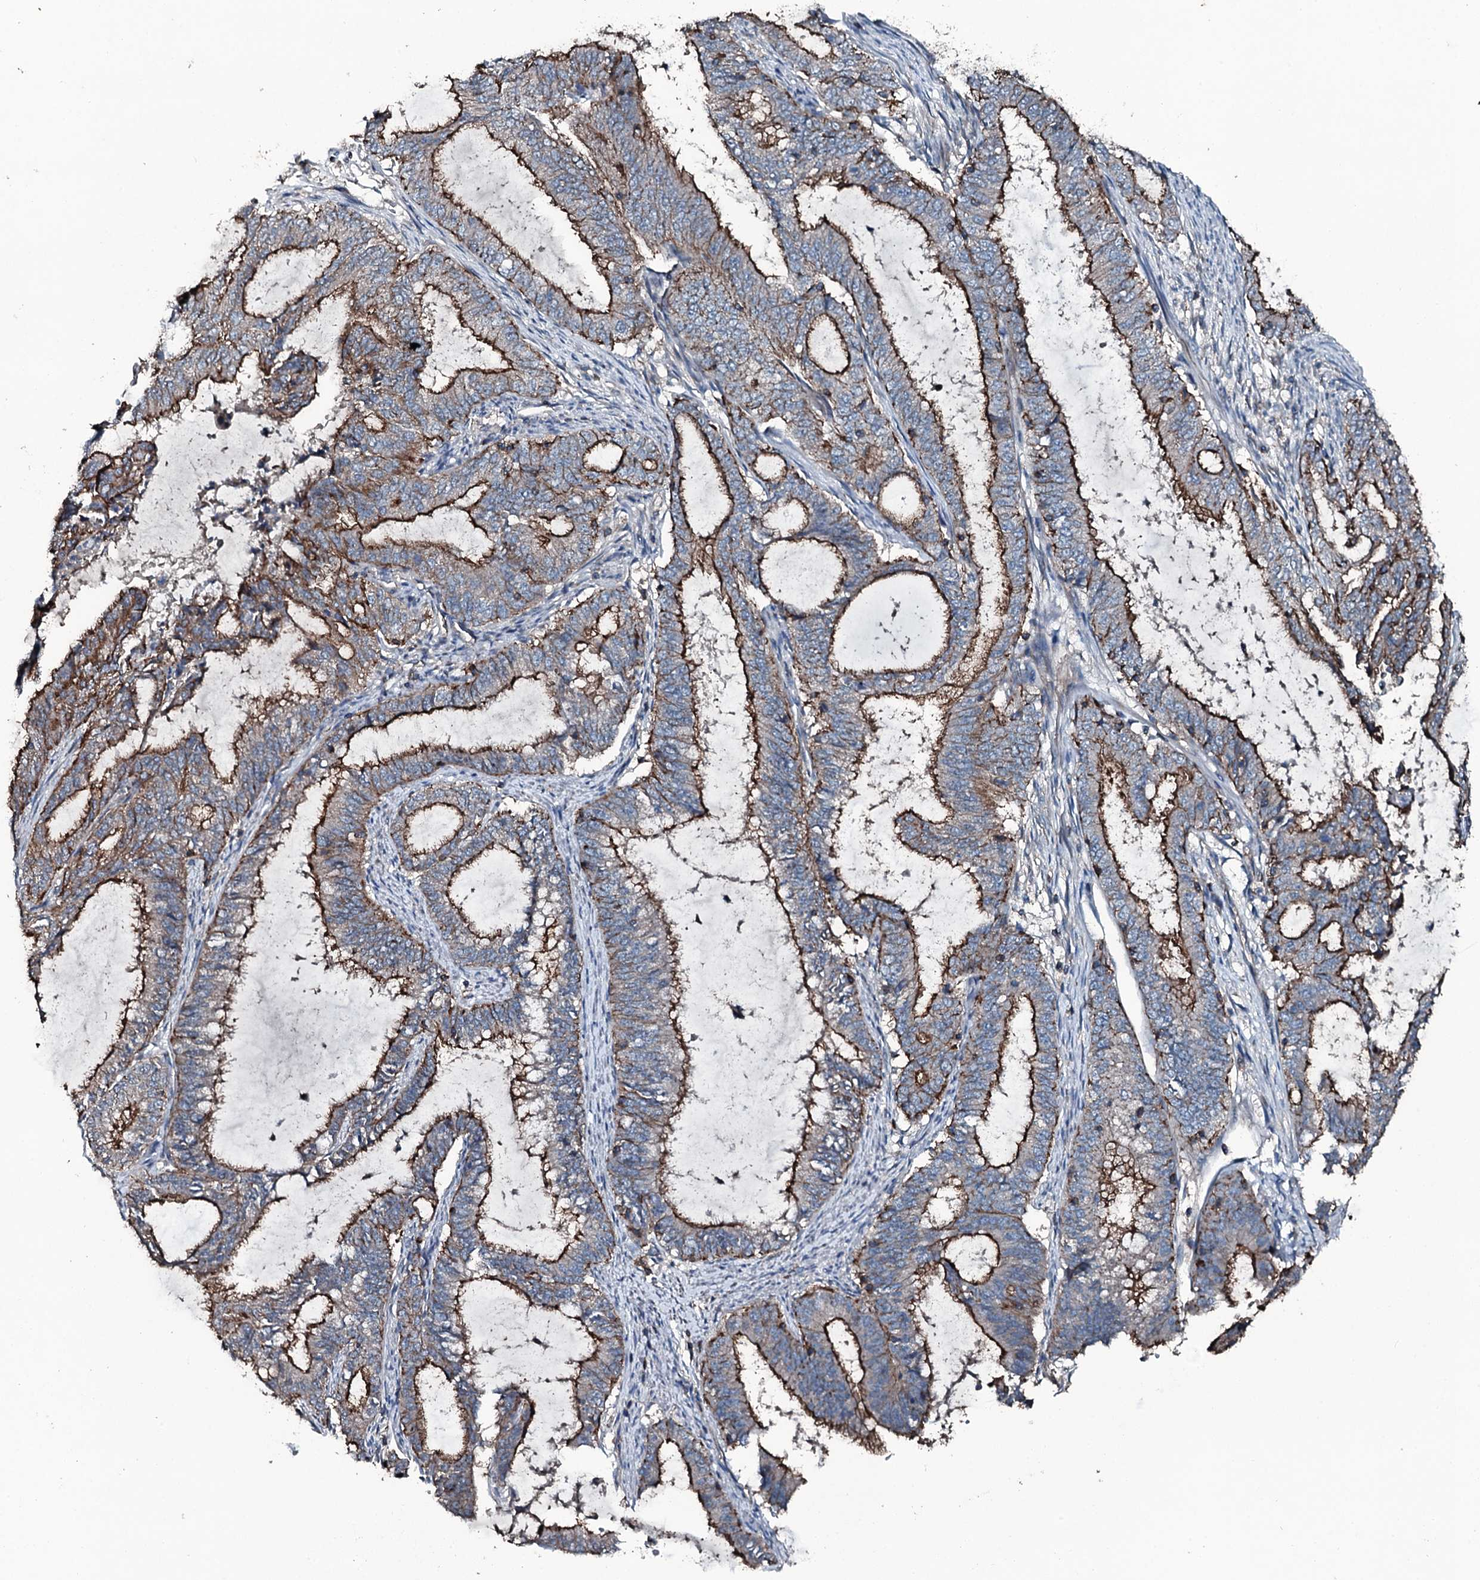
{"staining": {"intensity": "strong", "quantity": ">75%", "location": "cytoplasmic/membranous"}, "tissue": "endometrial cancer", "cell_type": "Tumor cells", "image_type": "cancer", "snomed": [{"axis": "morphology", "description": "Adenocarcinoma, NOS"}, {"axis": "topography", "description": "Endometrium"}], "caption": "Strong cytoplasmic/membranous positivity for a protein is present in approximately >75% of tumor cells of adenocarcinoma (endometrial) using immunohistochemistry.", "gene": "SLC25A38", "patient": {"sex": "female", "age": 51}}